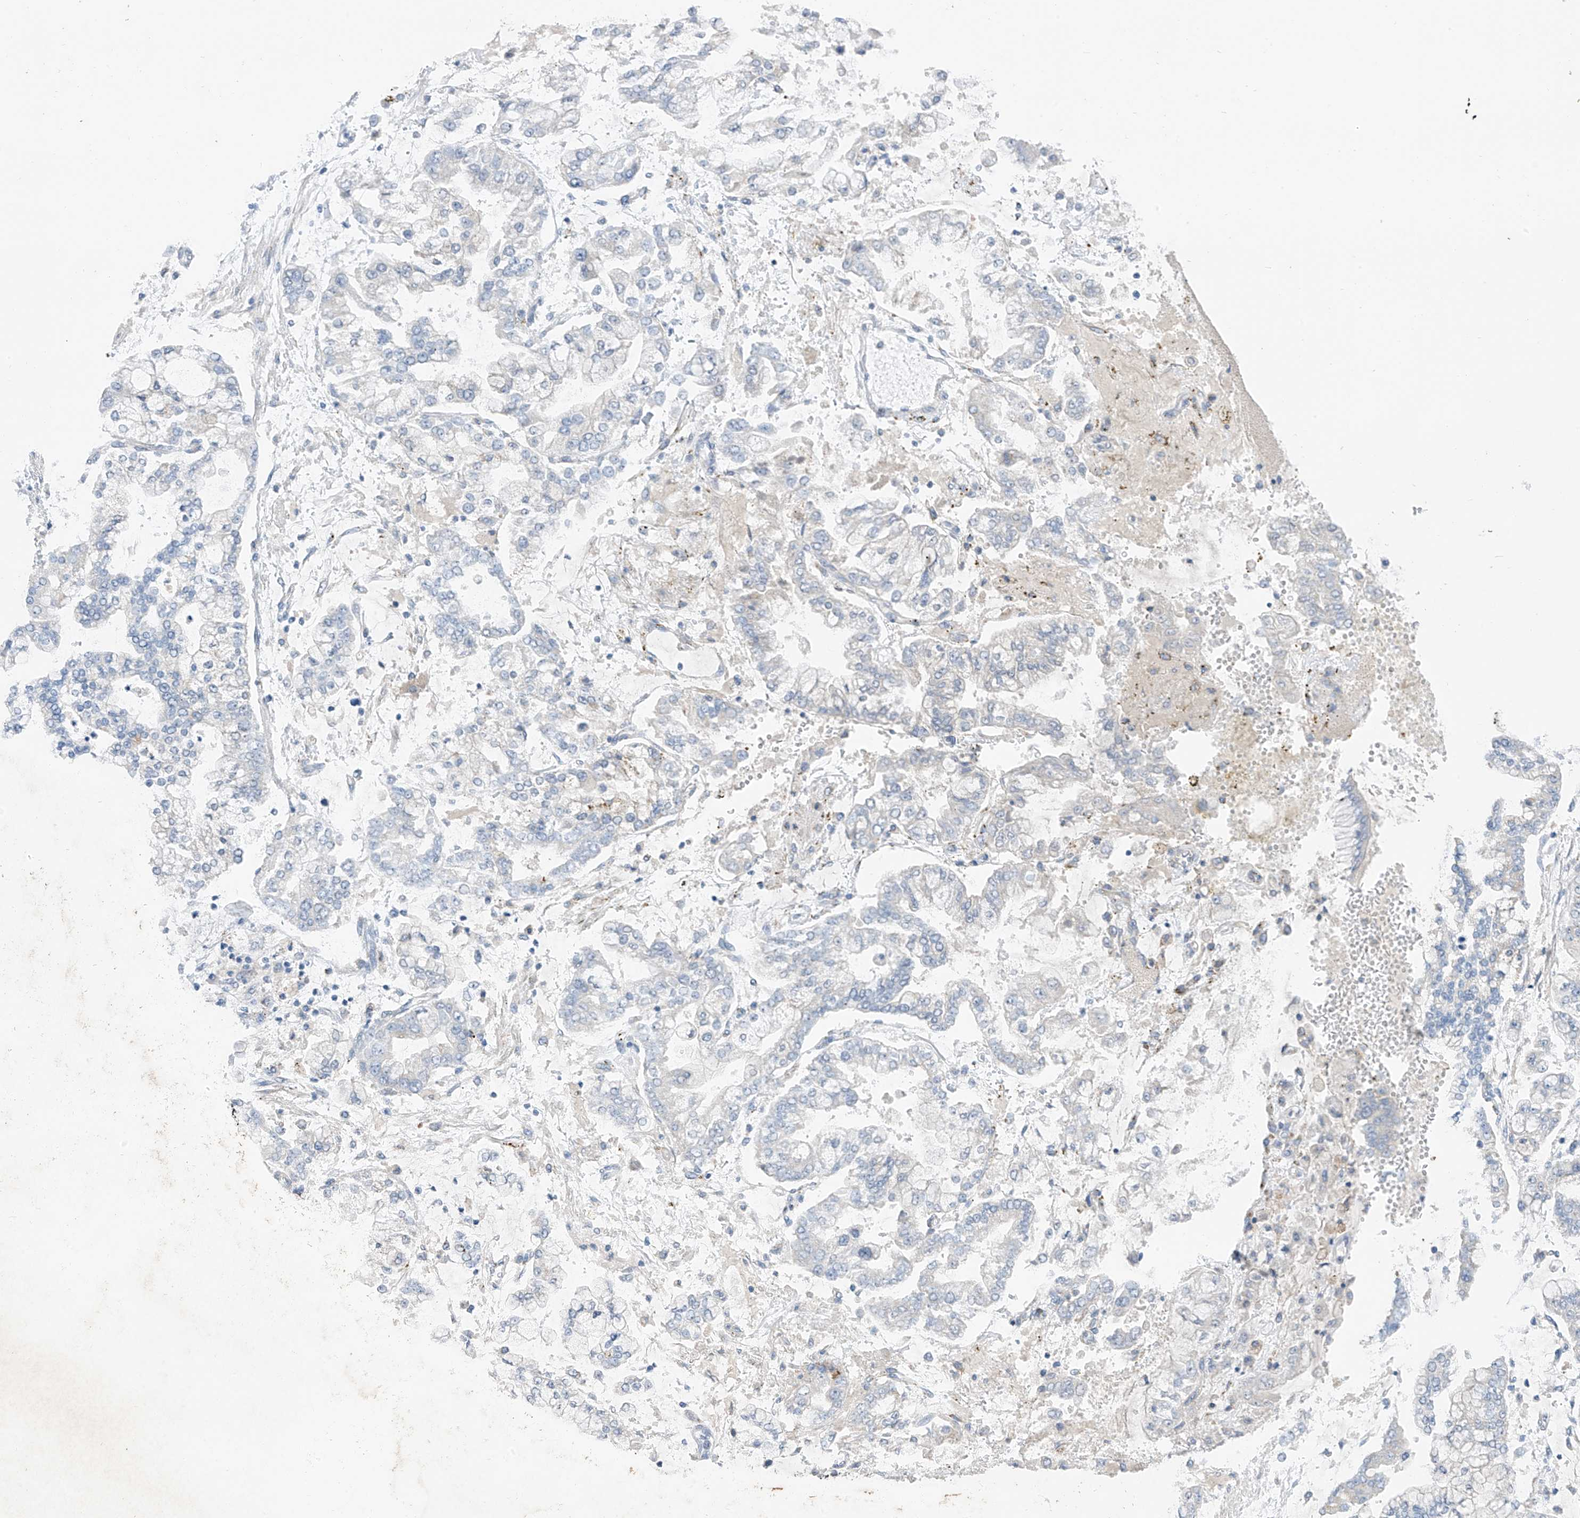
{"staining": {"intensity": "negative", "quantity": "none", "location": "none"}, "tissue": "stomach cancer", "cell_type": "Tumor cells", "image_type": "cancer", "snomed": [{"axis": "morphology", "description": "Normal tissue, NOS"}, {"axis": "morphology", "description": "Adenocarcinoma, NOS"}, {"axis": "topography", "description": "Stomach, upper"}, {"axis": "topography", "description": "Stomach"}], "caption": "Immunohistochemical staining of stomach cancer demonstrates no significant expression in tumor cells.", "gene": "NALCN", "patient": {"sex": "male", "age": 76}}